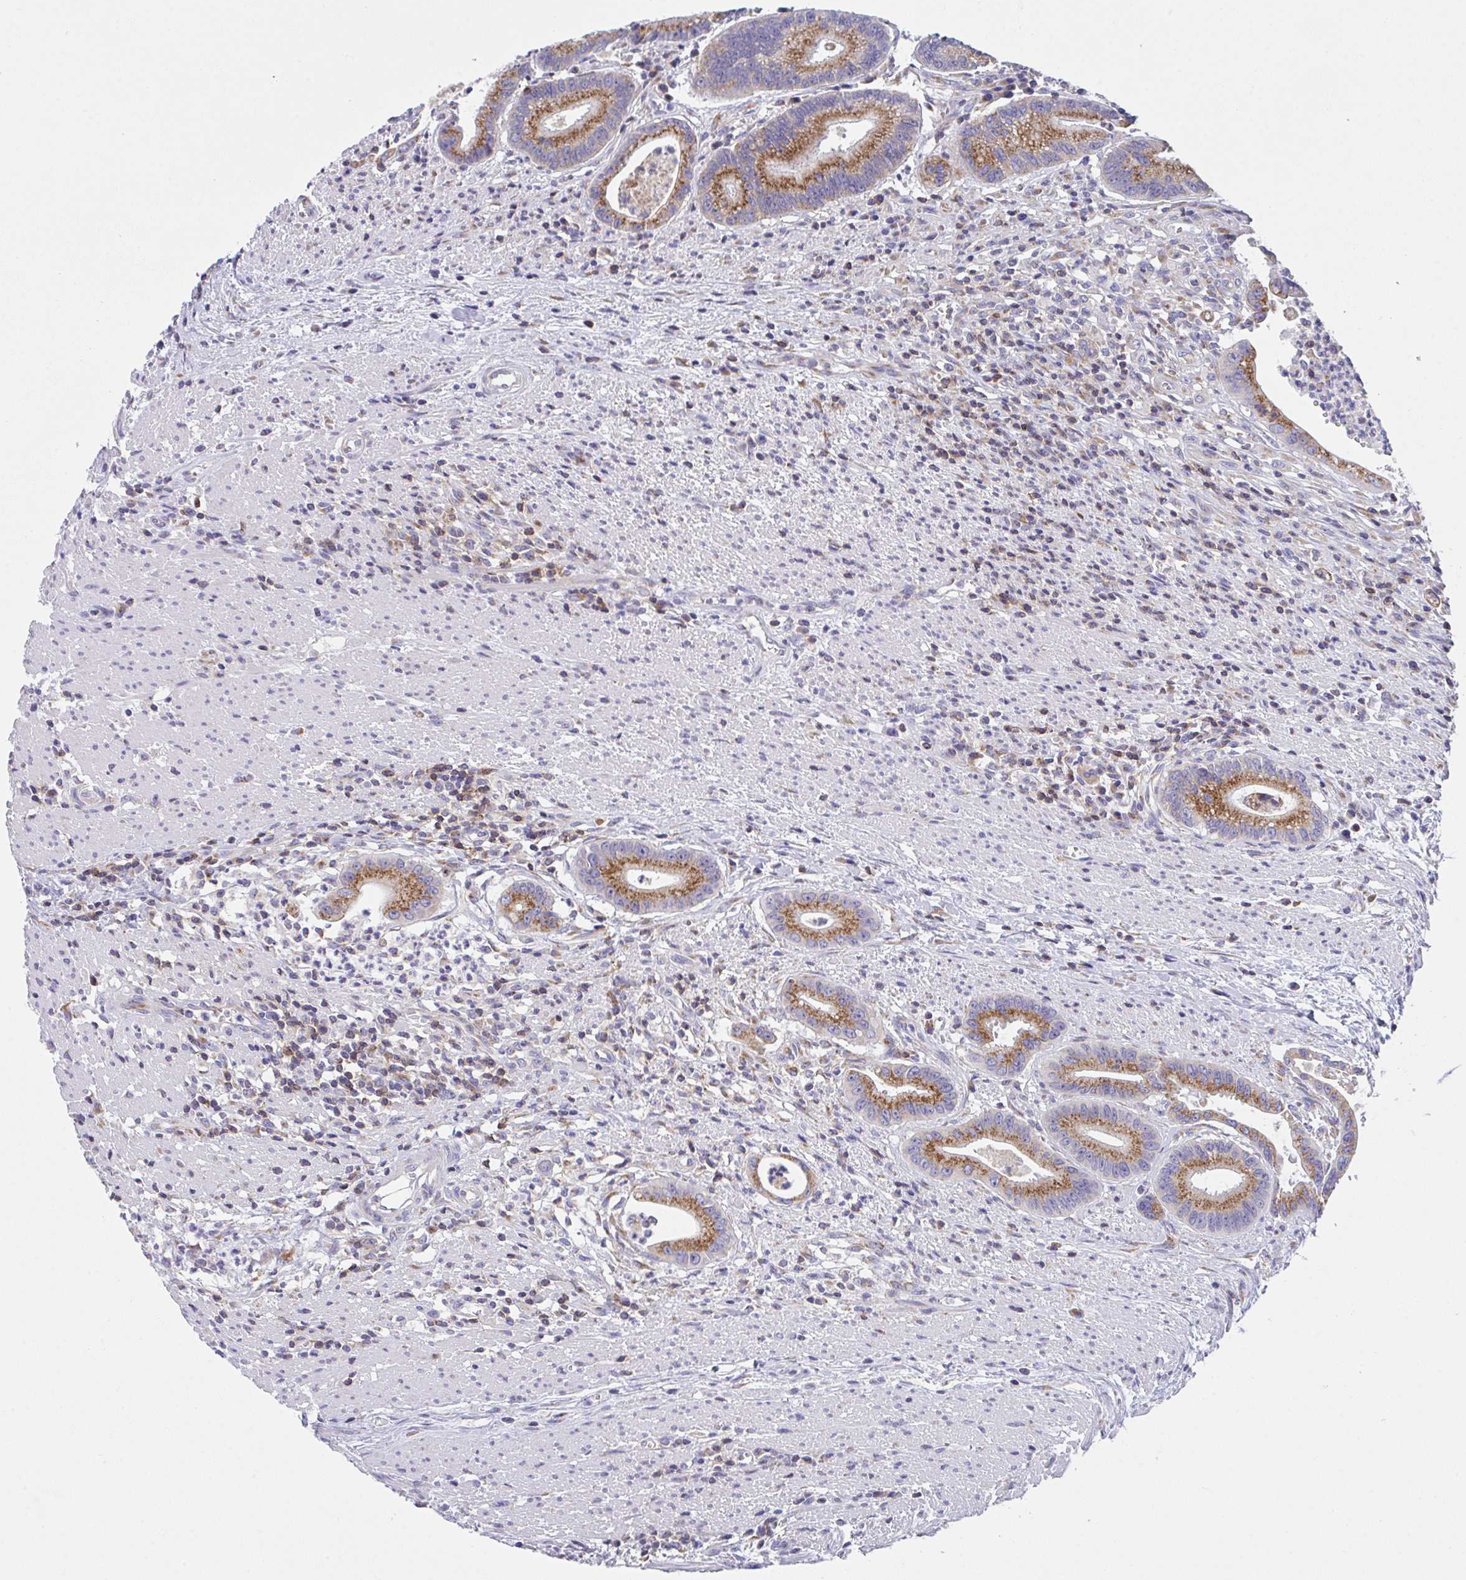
{"staining": {"intensity": "moderate", "quantity": ">75%", "location": "cytoplasmic/membranous"}, "tissue": "colorectal cancer", "cell_type": "Tumor cells", "image_type": "cancer", "snomed": [{"axis": "morphology", "description": "Adenocarcinoma, NOS"}, {"axis": "topography", "description": "Rectum"}], "caption": "Immunohistochemistry image of neoplastic tissue: colorectal cancer (adenocarcinoma) stained using immunohistochemistry shows medium levels of moderate protein expression localized specifically in the cytoplasmic/membranous of tumor cells, appearing as a cytoplasmic/membranous brown color.", "gene": "MIA3", "patient": {"sex": "female", "age": 81}}